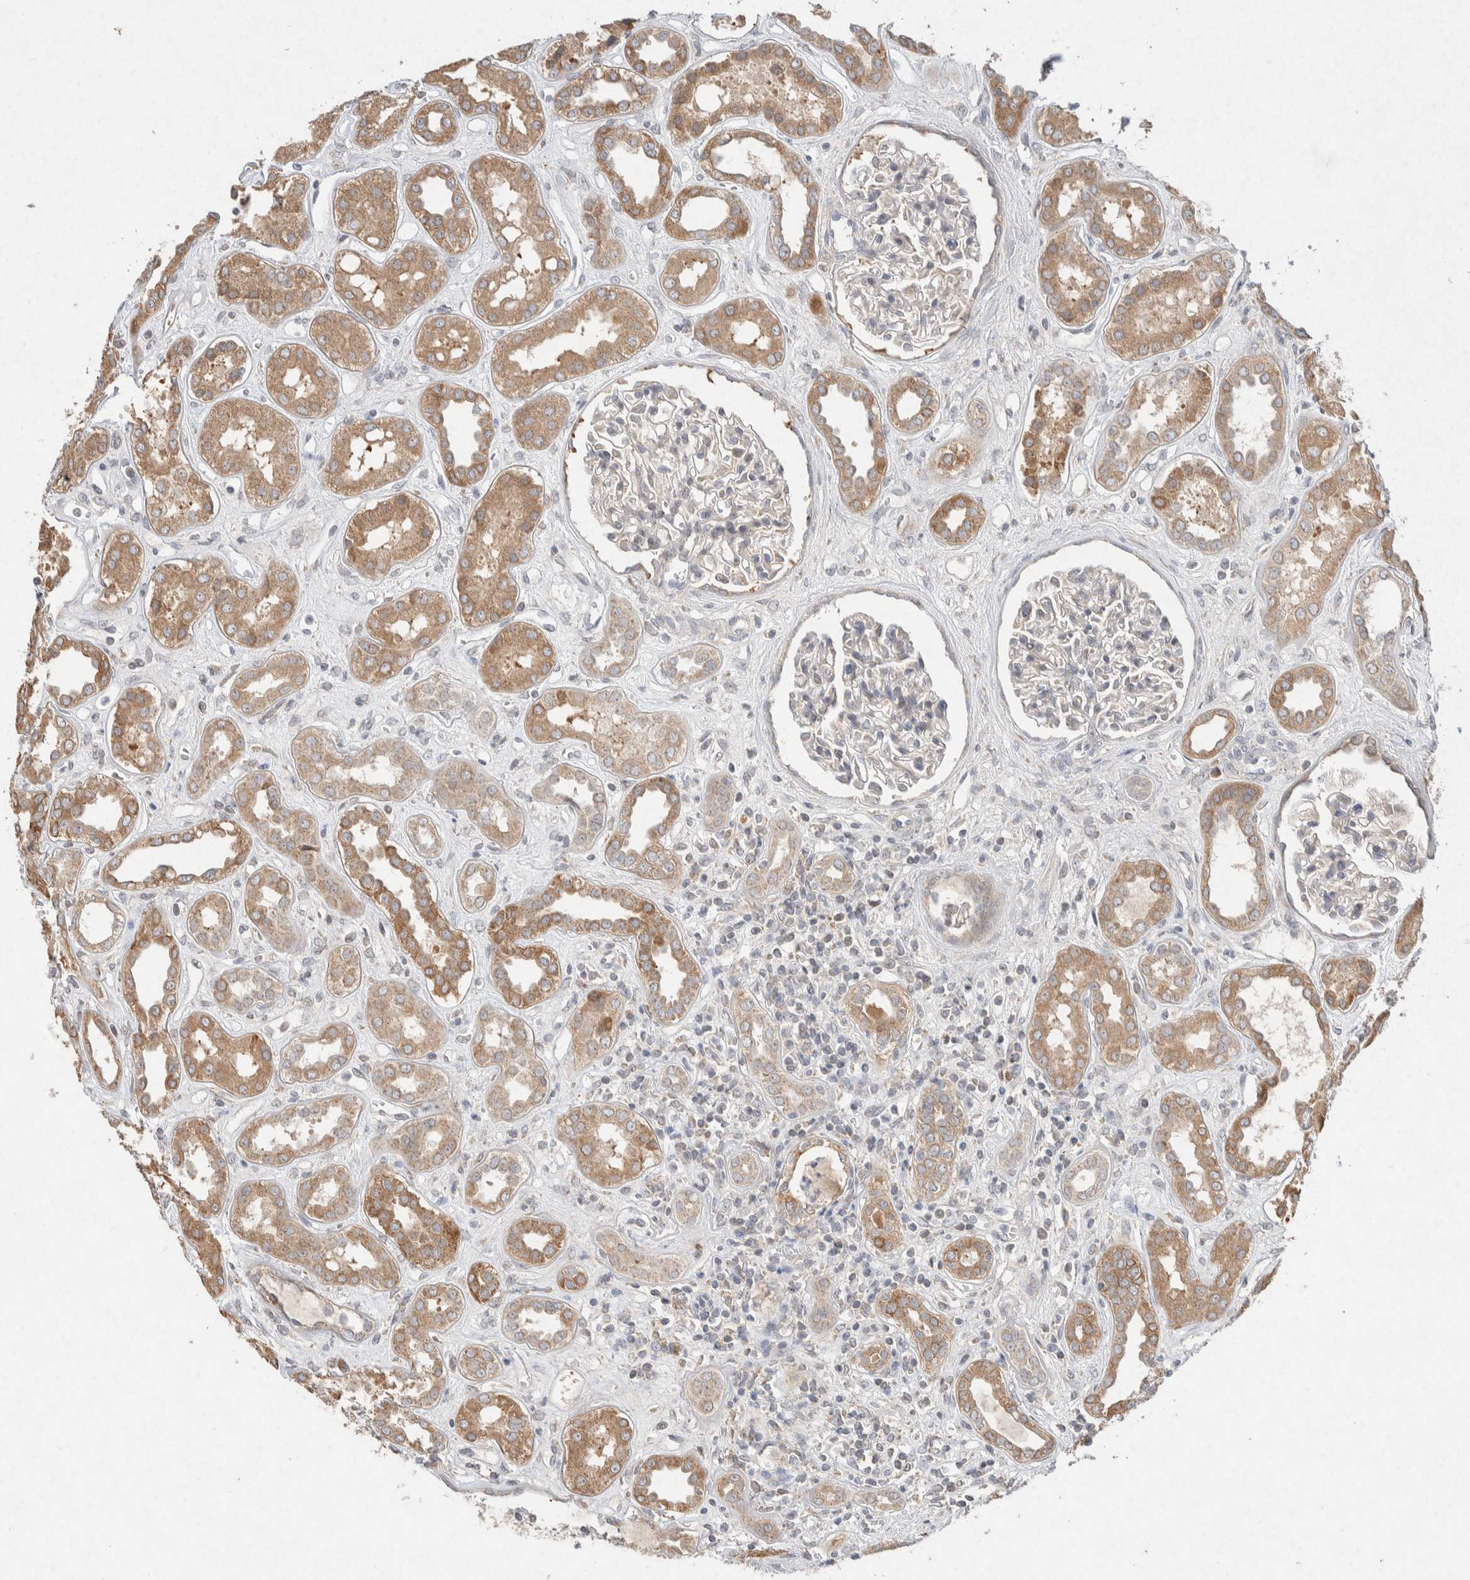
{"staining": {"intensity": "negative", "quantity": "none", "location": "none"}, "tissue": "kidney", "cell_type": "Cells in glomeruli", "image_type": "normal", "snomed": [{"axis": "morphology", "description": "Normal tissue, NOS"}, {"axis": "topography", "description": "Kidney"}], "caption": "Kidney stained for a protein using IHC demonstrates no expression cells in glomeruli.", "gene": "CMTM4", "patient": {"sex": "male", "age": 59}}